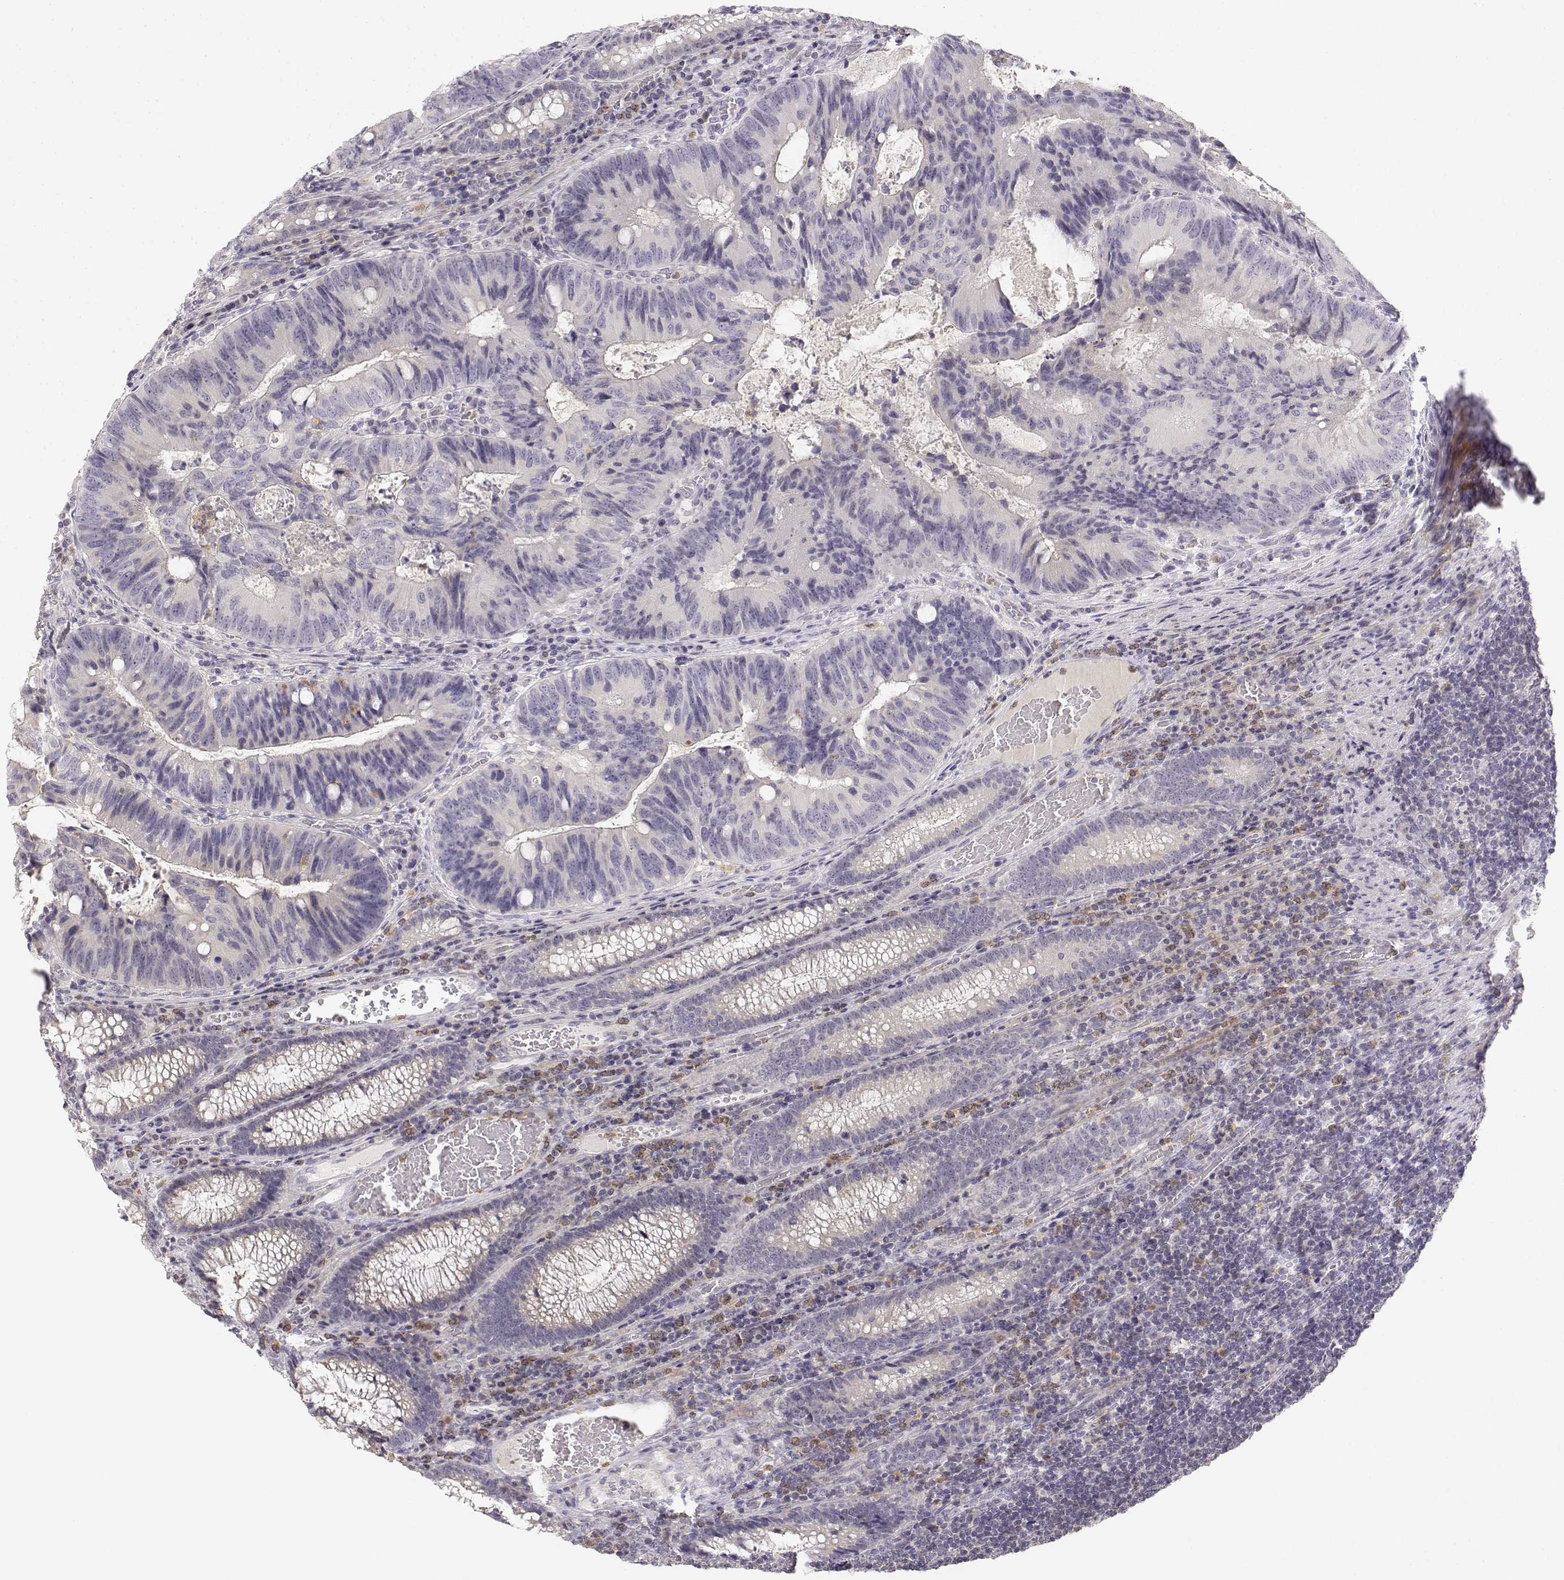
{"staining": {"intensity": "negative", "quantity": "none", "location": "none"}, "tissue": "colorectal cancer", "cell_type": "Tumor cells", "image_type": "cancer", "snomed": [{"axis": "morphology", "description": "Adenocarcinoma, NOS"}, {"axis": "topography", "description": "Colon"}], "caption": "IHC image of human colorectal adenocarcinoma stained for a protein (brown), which displays no staining in tumor cells.", "gene": "GLIPR1L2", "patient": {"sex": "male", "age": 67}}